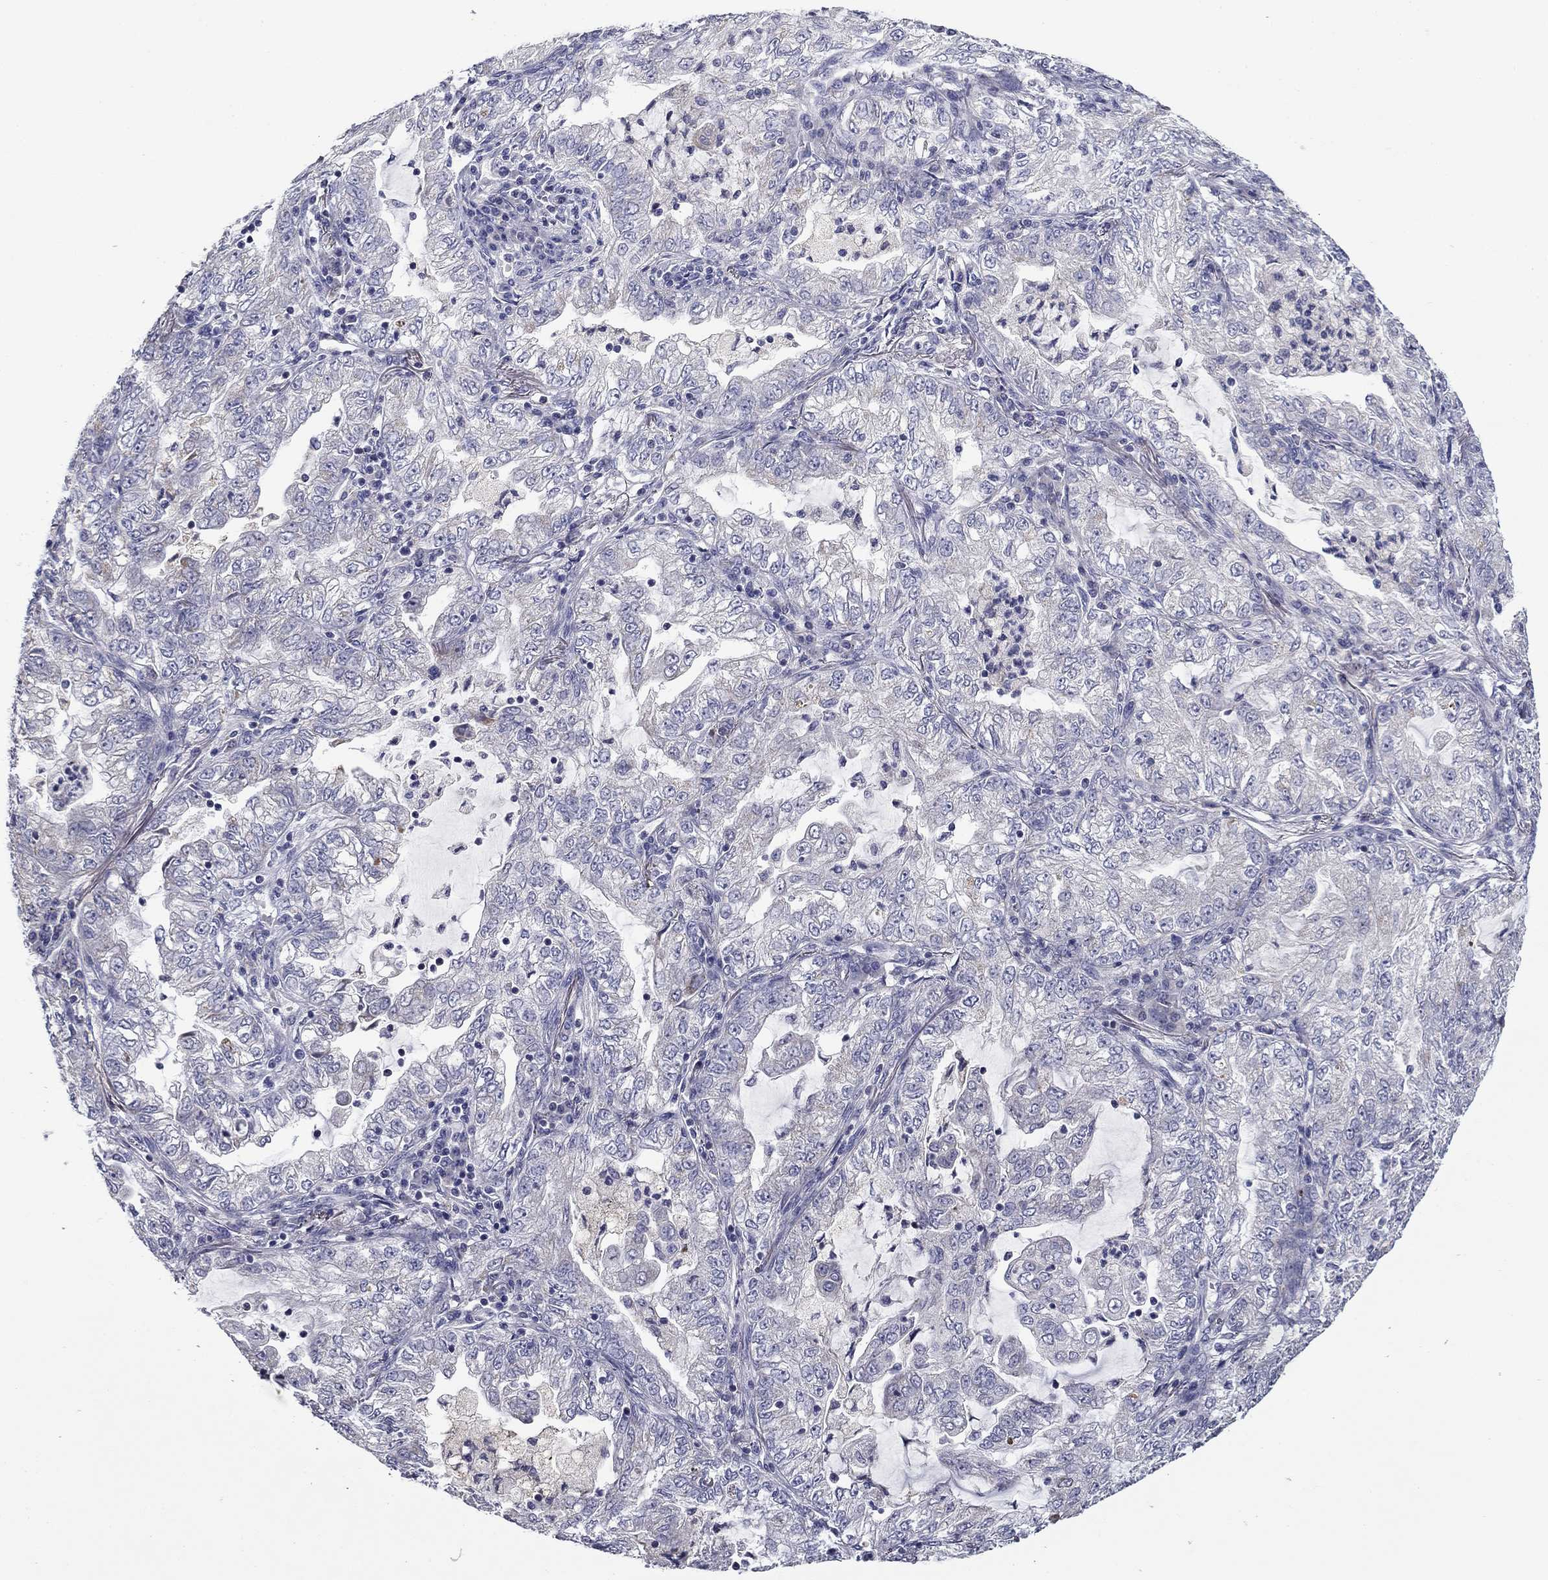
{"staining": {"intensity": "negative", "quantity": "none", "location": "none"}, "tissue": "lung cancer", "cell_type": "Tumor cells", "image_type": "cancer", "snomed": [{"axis": "morphology", "description": "Adenocarcinoma, NOS"}, {"axis": "topography", "description": "Lung"}], "caption": "Immunohistochemistry (IHC) of lung adenocarcinoma exhibits no expression in tumor cells.", "gene": "SPATA7", "patient": {"sex": "female", "age": 73}}